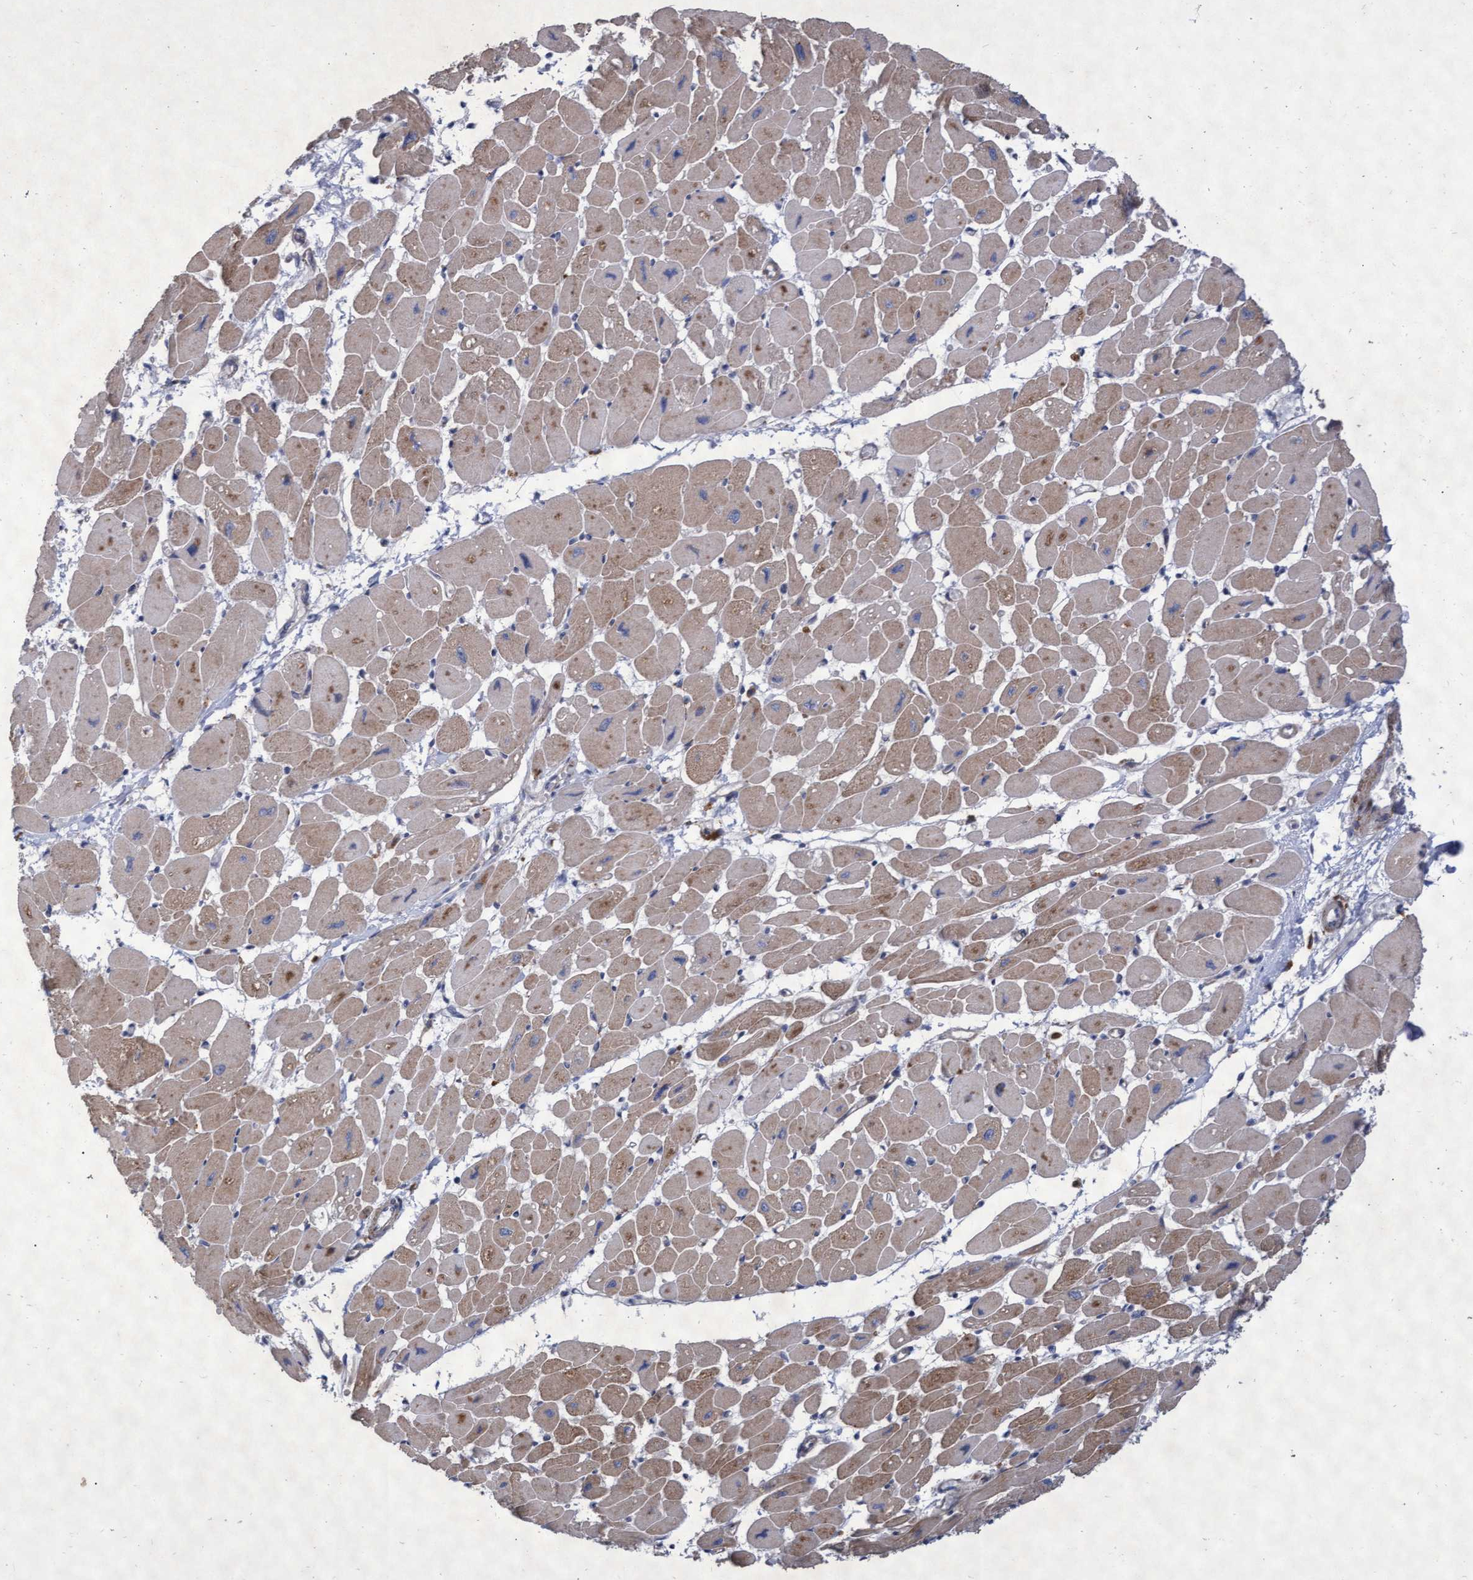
{"staining": {"intensity": "moderate", "quantity": ">75%", "location": "cytoplasmic/membranous"}, "tissue": "heart muscle", "cell_type": "Cardiomyocytes", "image_type": "normal", "snomed": [{"axis": "morphology", "description": "Normal tissue, NOS"}, {"axis": "topography", "description": "Heart"}], "caption": "Immunohistochemistry image of normal heart muscle stained for a protein (brown), which reveals medium levels of moderate cytoplasmic/membranous staining in about >75% of cardiomyocytes.", "gene": "ABCF2", "patient": {"sex": "female", "age": 54}}